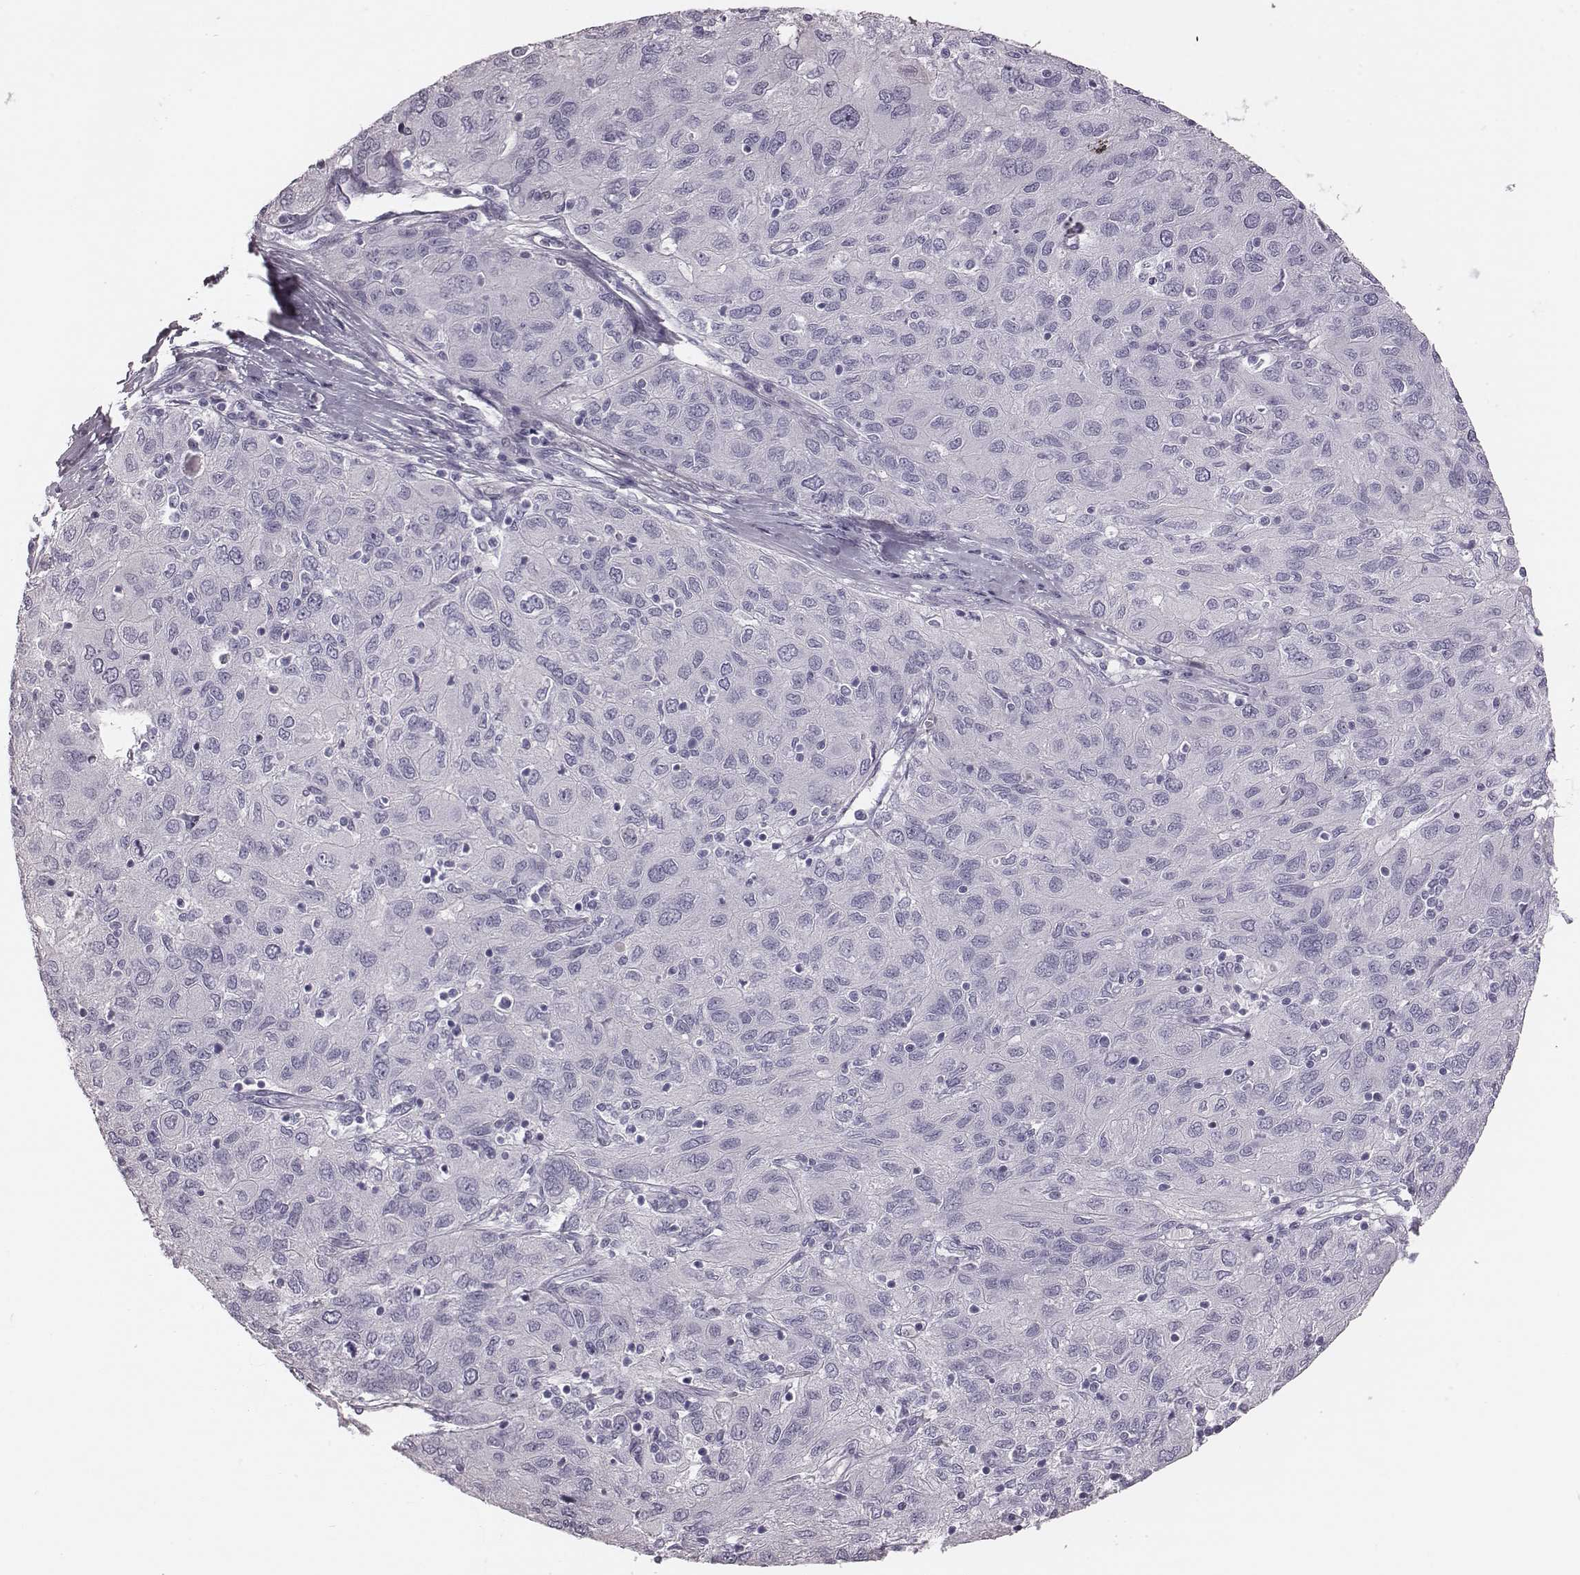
{"staining": {"intensity": "negative", "quantity": "none", "location": "none"}, "tissue": "ovarian cancer", "cell_type": "Tumor cells", "image_type": "cancer", "snomed": [{"axis": "morphology", "description": "Carcinoma, endometroid"}, {"axis": "topography", "description": "Ovary"}], "caption": "Immunohistochemistry (IHC) photomicrograph of ovarian cancer stained for a protein (brown), which reveals no staining in tumor cells.", "gene": "CRISP1", "patient": {"sex": "female", "age": 50}}